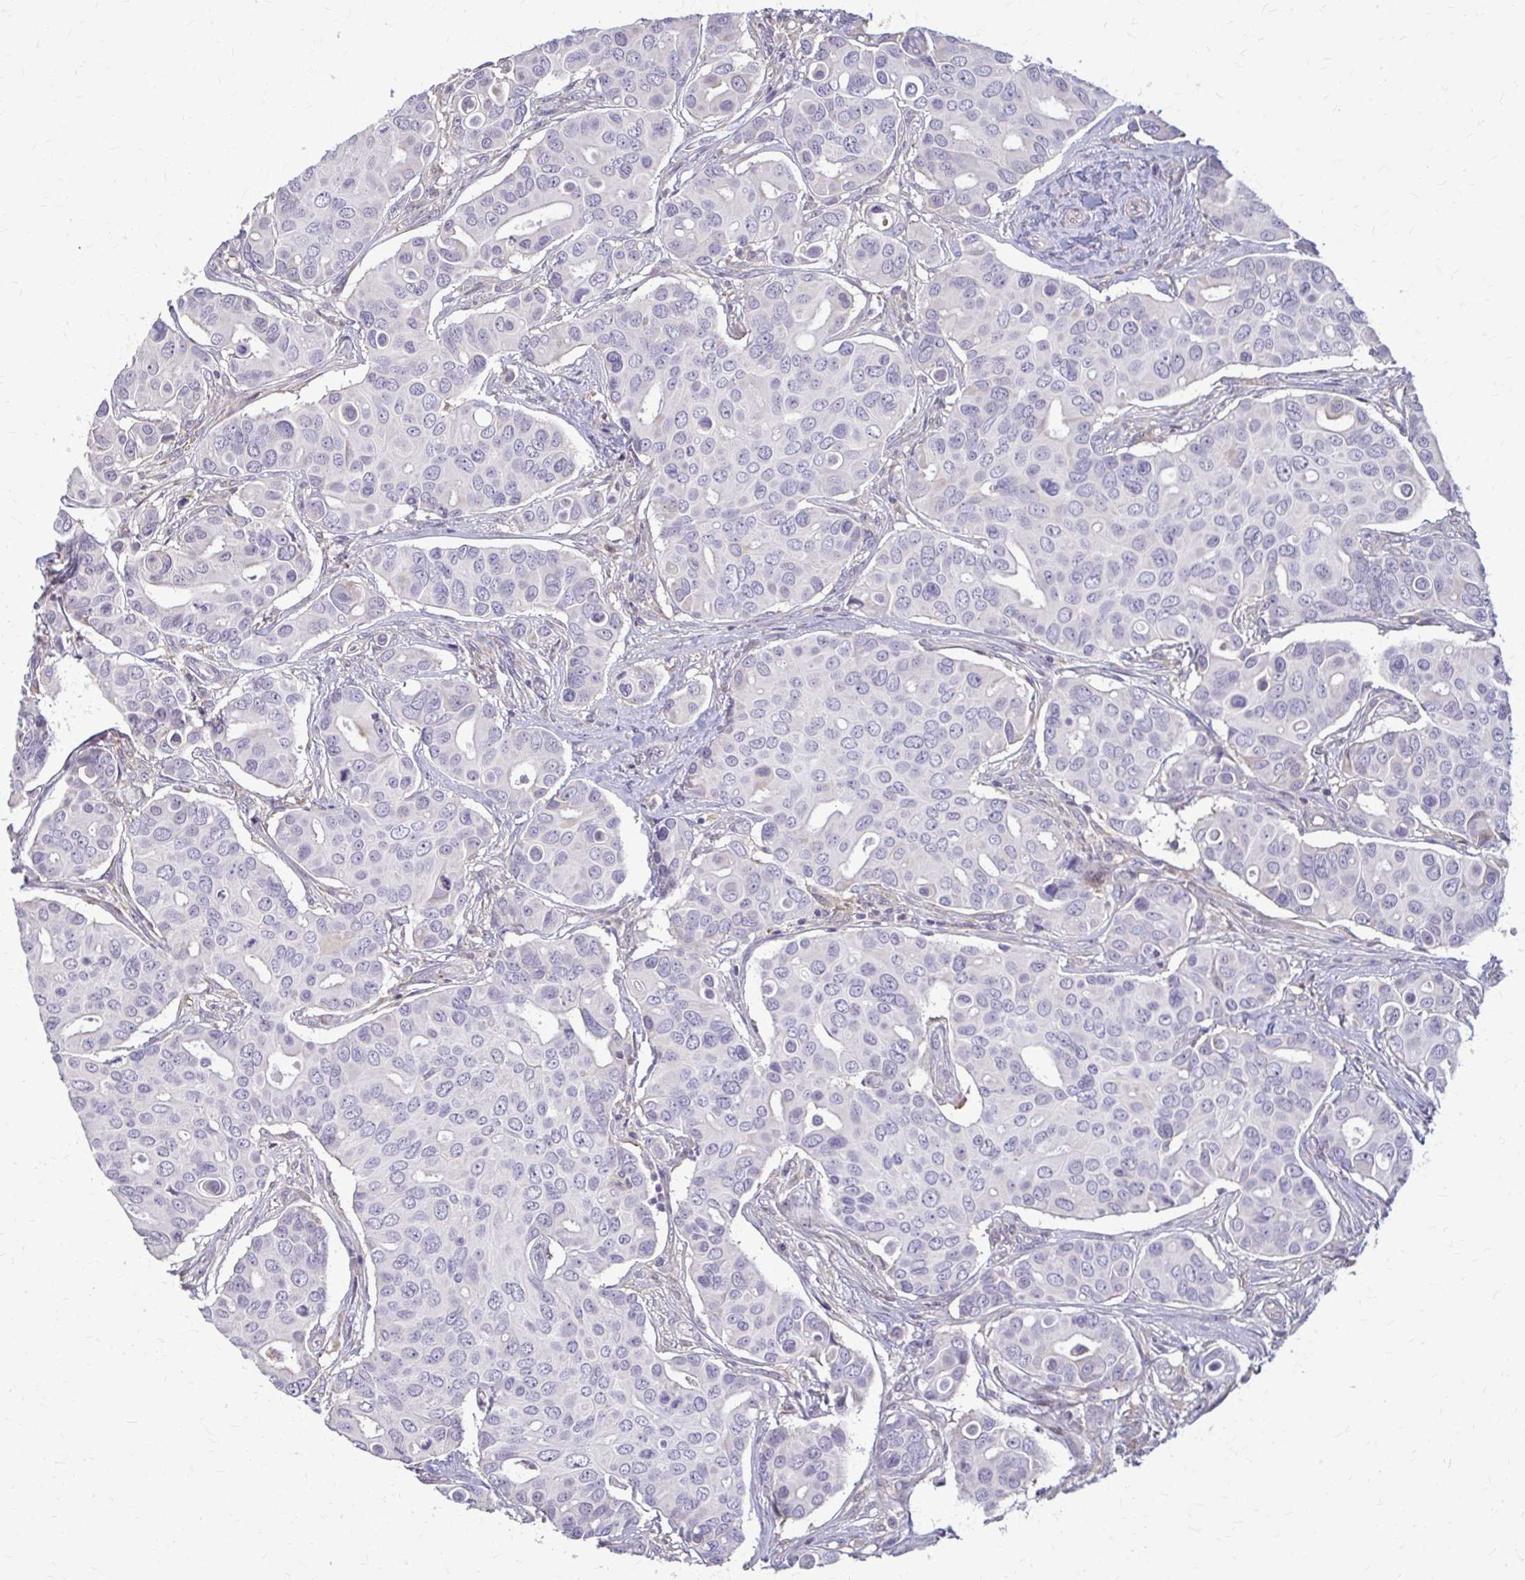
{"staining": {"intensity": "negative", "quantity": "none", "location": "none"}, "tissue": "breast cancer", "cell_type": "Tumor cells", "image_type": "cancer", "snomed": [{"axis": "morphology", "description": "Normal tissue, NOS"}, {"axis": "morphology", "description": "Duct carcinoma"}, {"axis": "topography", "description": "Skin"}, {"axis": "topography", "description": "Breast"}], "caption": "The histopathology image shows no significant positivity in tumor cells of infiltrating ductal carcinoma (breast). Nuclei are stained in blue.", "gene": "ZNF34", "patient": {"sex": "female", "age": 54}}